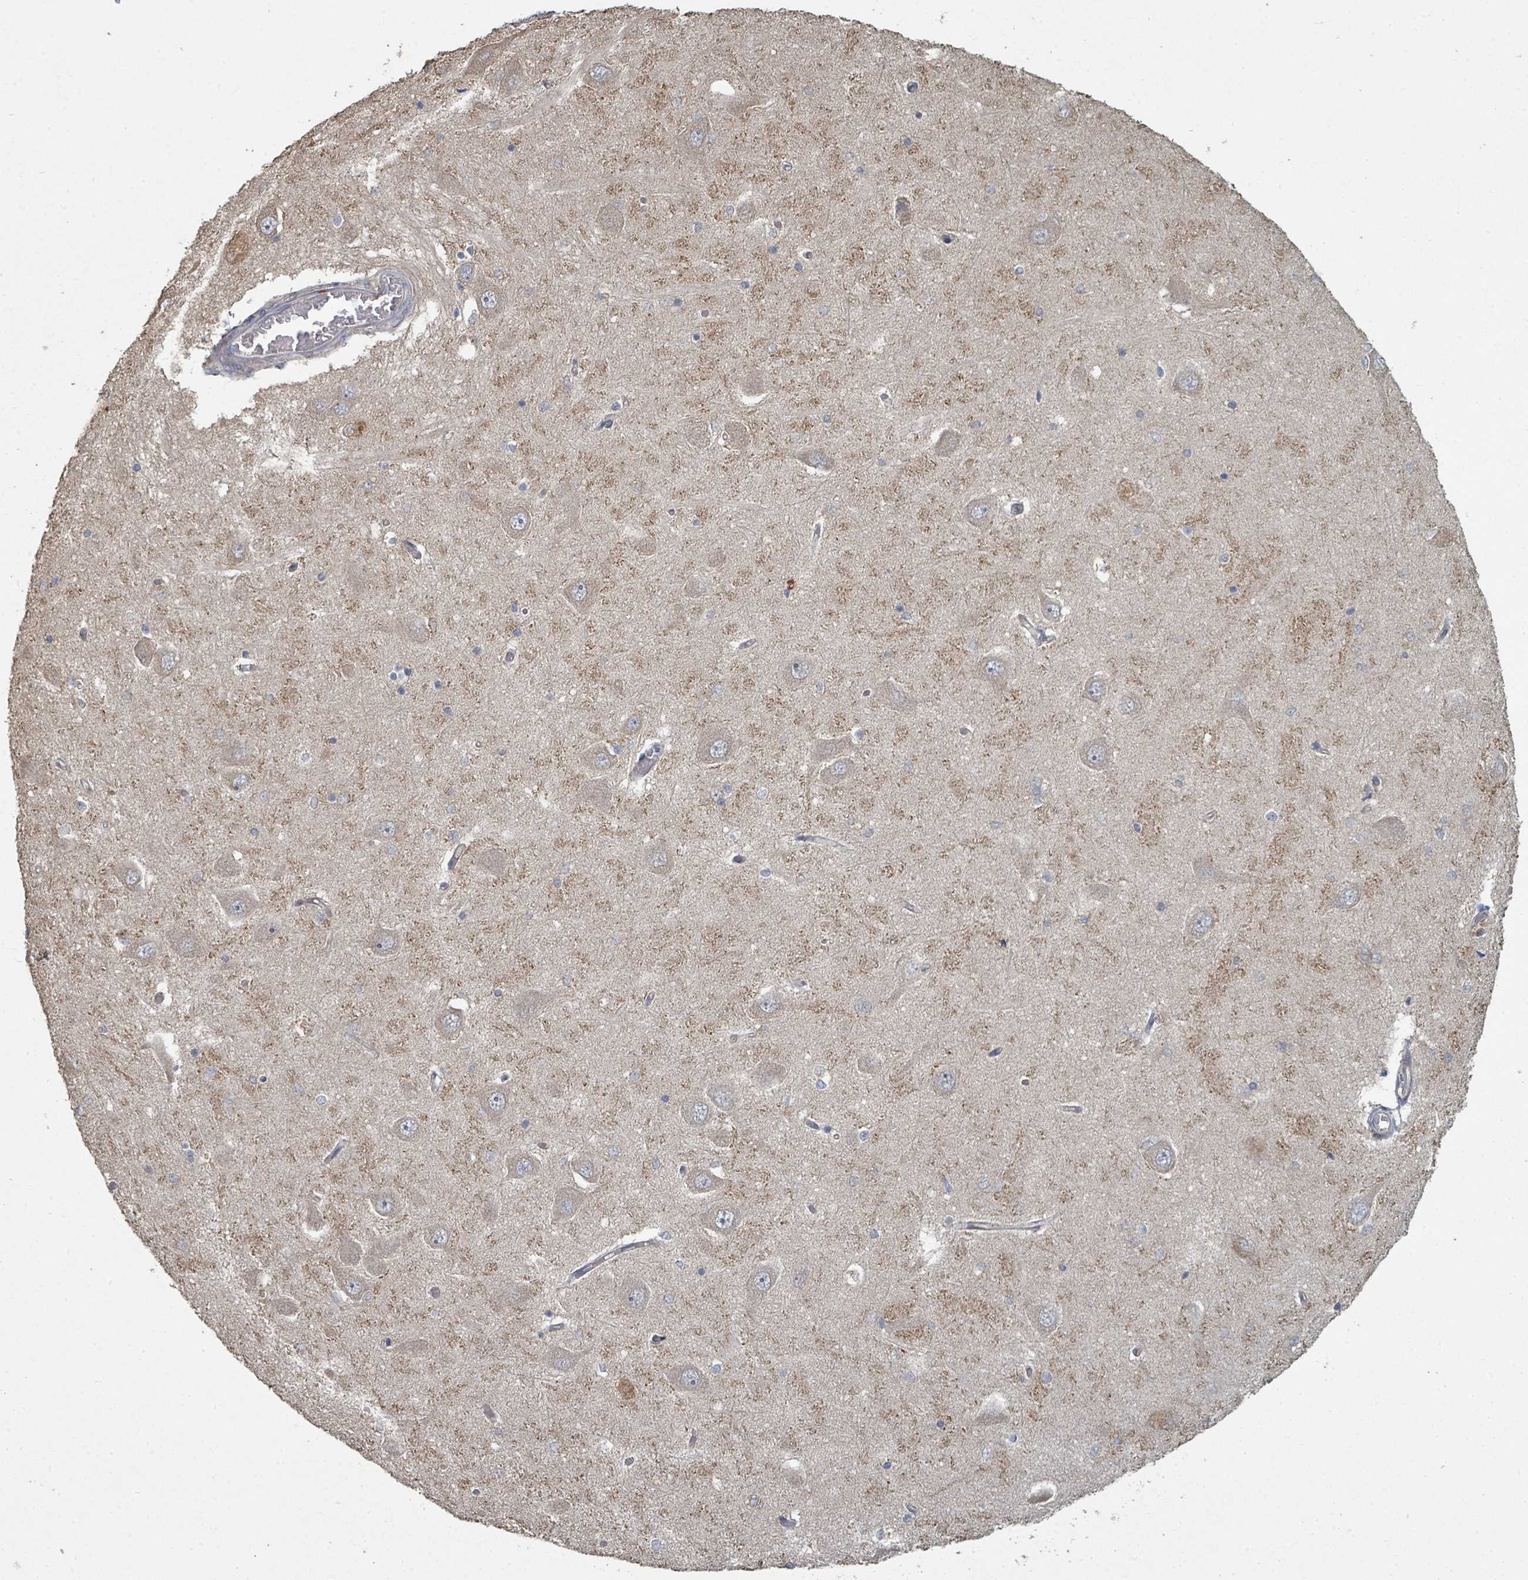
{"staining": {"intensity": "negative", "quantity": "none", "location": "none"}, "tissue": "hippocampus", "cell_type": "Glial cells", "image_type": "normal", "snomed": [{"axis": "morphology", "description": "Normal tissue, NOS"}, {"axis": "topography", "description": "Hippocampus"}], "caption": "IHC histopathology image of unremarkable hippocampus: human hippocampus stained with DAB demonstrates no significant protein expression in glial cells.", "gene": "WDFY1", "patient": {"sex": "male", "age": 45}}